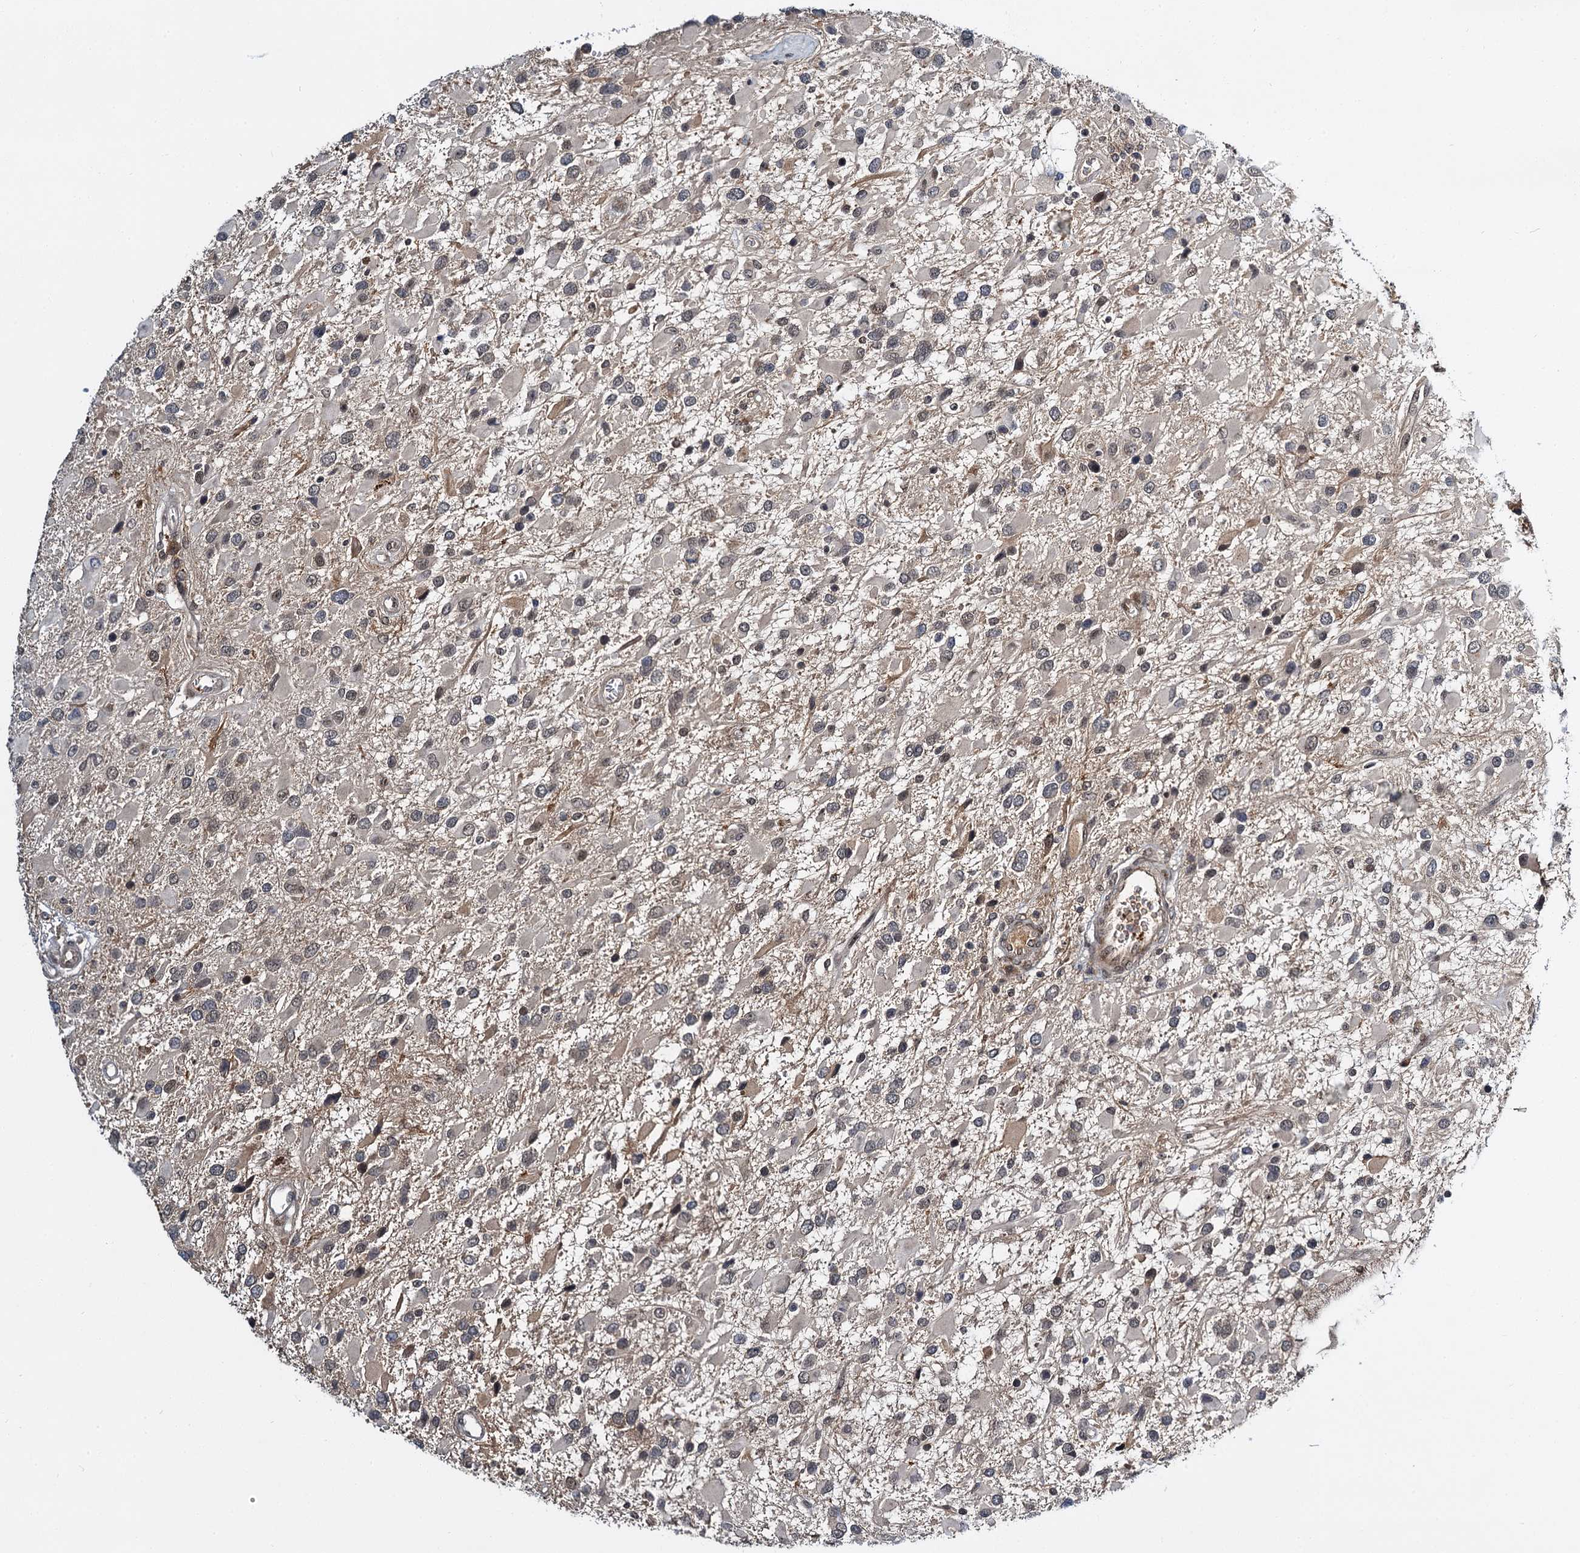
{"staining": {"intensity": "weak", "quantity": "<25%", "location": "nuclear"}, "tissue": "glioma", "cell_type": "Tumor cells", "image_type": "cancer", "snomed": [{"axis": "morphology", "description": "Glioma, malignant, High grade"}, {"axis": "topography", "description": "Brain"}], "caption": "Glioma was stained to show a protein in brown. There is no significant staining in tumor cells.", "gene": "MBD6", "patient": {"sex": "male", "age": 53}}